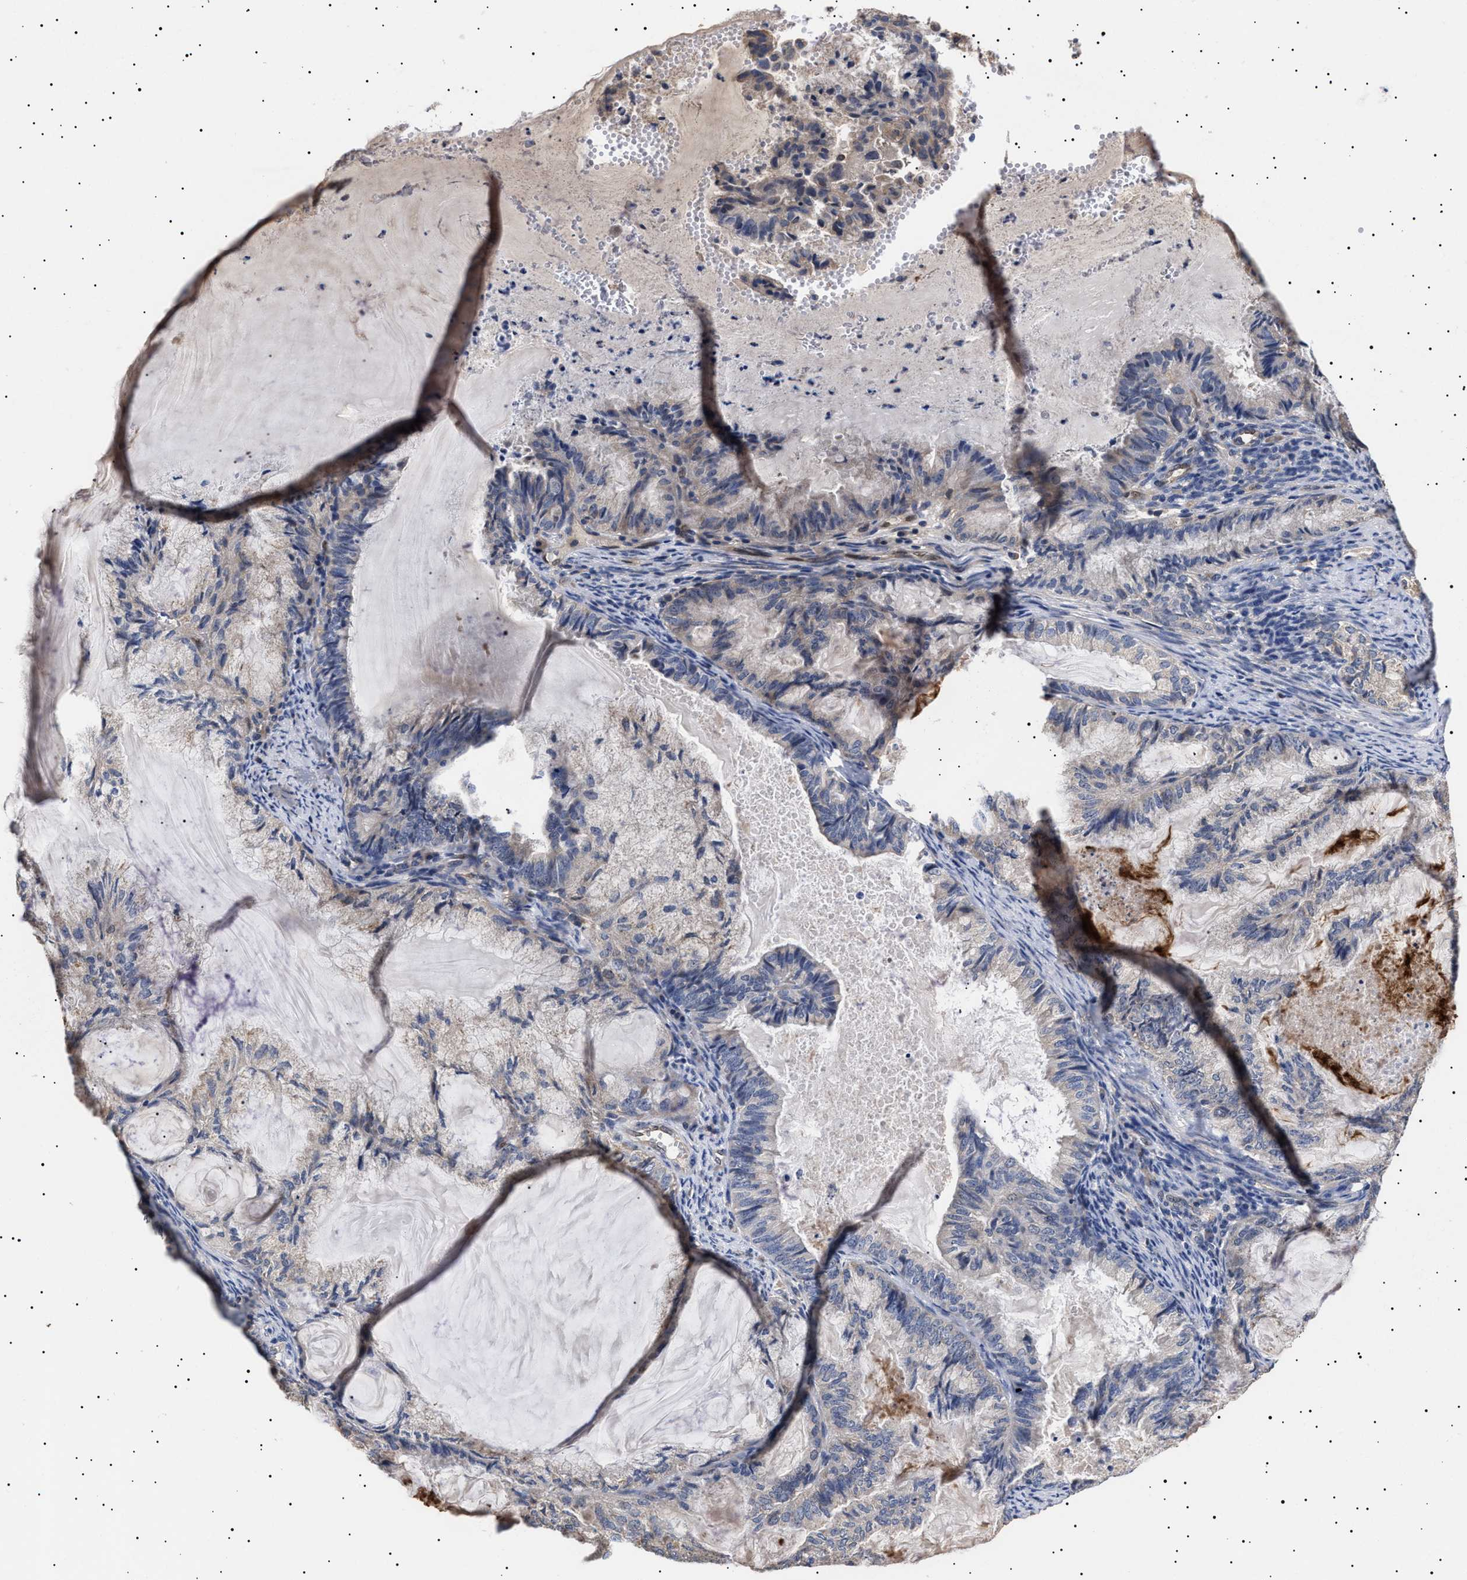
{"staining": {"intensity": "negative", "quantity": "none", "location": "none"}, "tissue": "endometrial cancer", "cell_type": "Tumor cells", "image_type": "cancer", "snomed": [{"axis": "morphology", "description": "Adenocarcinoma, NOS"}, {"axis": "topography", "description": "Endometrium"}], "caption": "Immunohistochemical staining of human adenocarcinoma (endometrial) reveals no significant expression in tumor cells.", "gene": "KRBA1", "patient": {"sex": "female", "age": 86}}